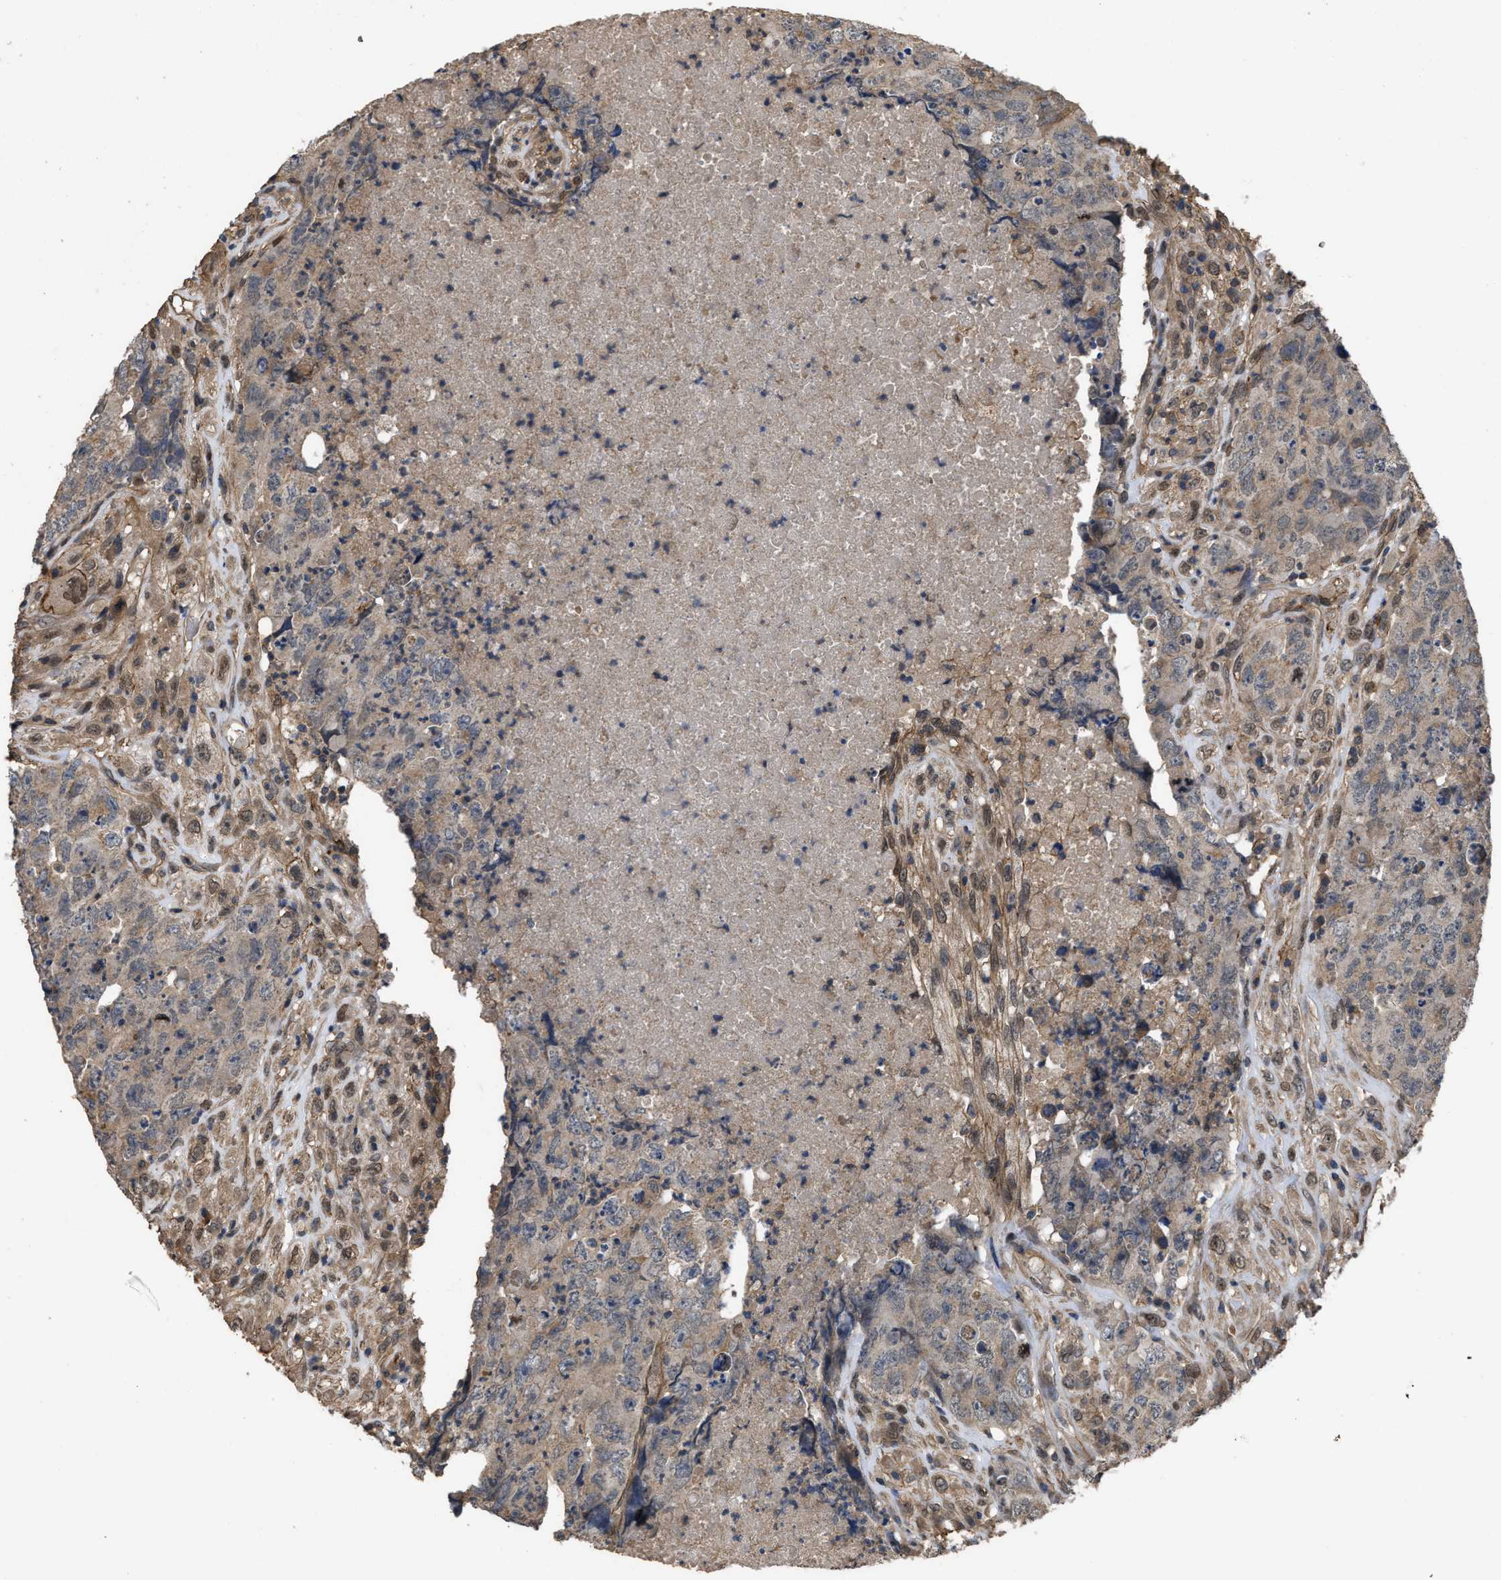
{"staining": {"intensity": "moderate", "quantity": "25%-75%", "location": "cytoplasmic/membranous"}, "tissue": "testis cancer", "cell_type": "Tumor cells", "image_type": "cancer", "snomed": [{"axis": "morphology", "description": "Carcinoma, Embryonal, NOS"}, {"axis": "topography", "description": "Testis"}], "caption": "IHC of embryonal carcinoma (testis) reveals medium levels of moderate cytoplasmic/membranous positivity in approximately 25%-75% of tumor cells.", "gene": "UTRN", "patient": {"sex": "male", "age": 32}}